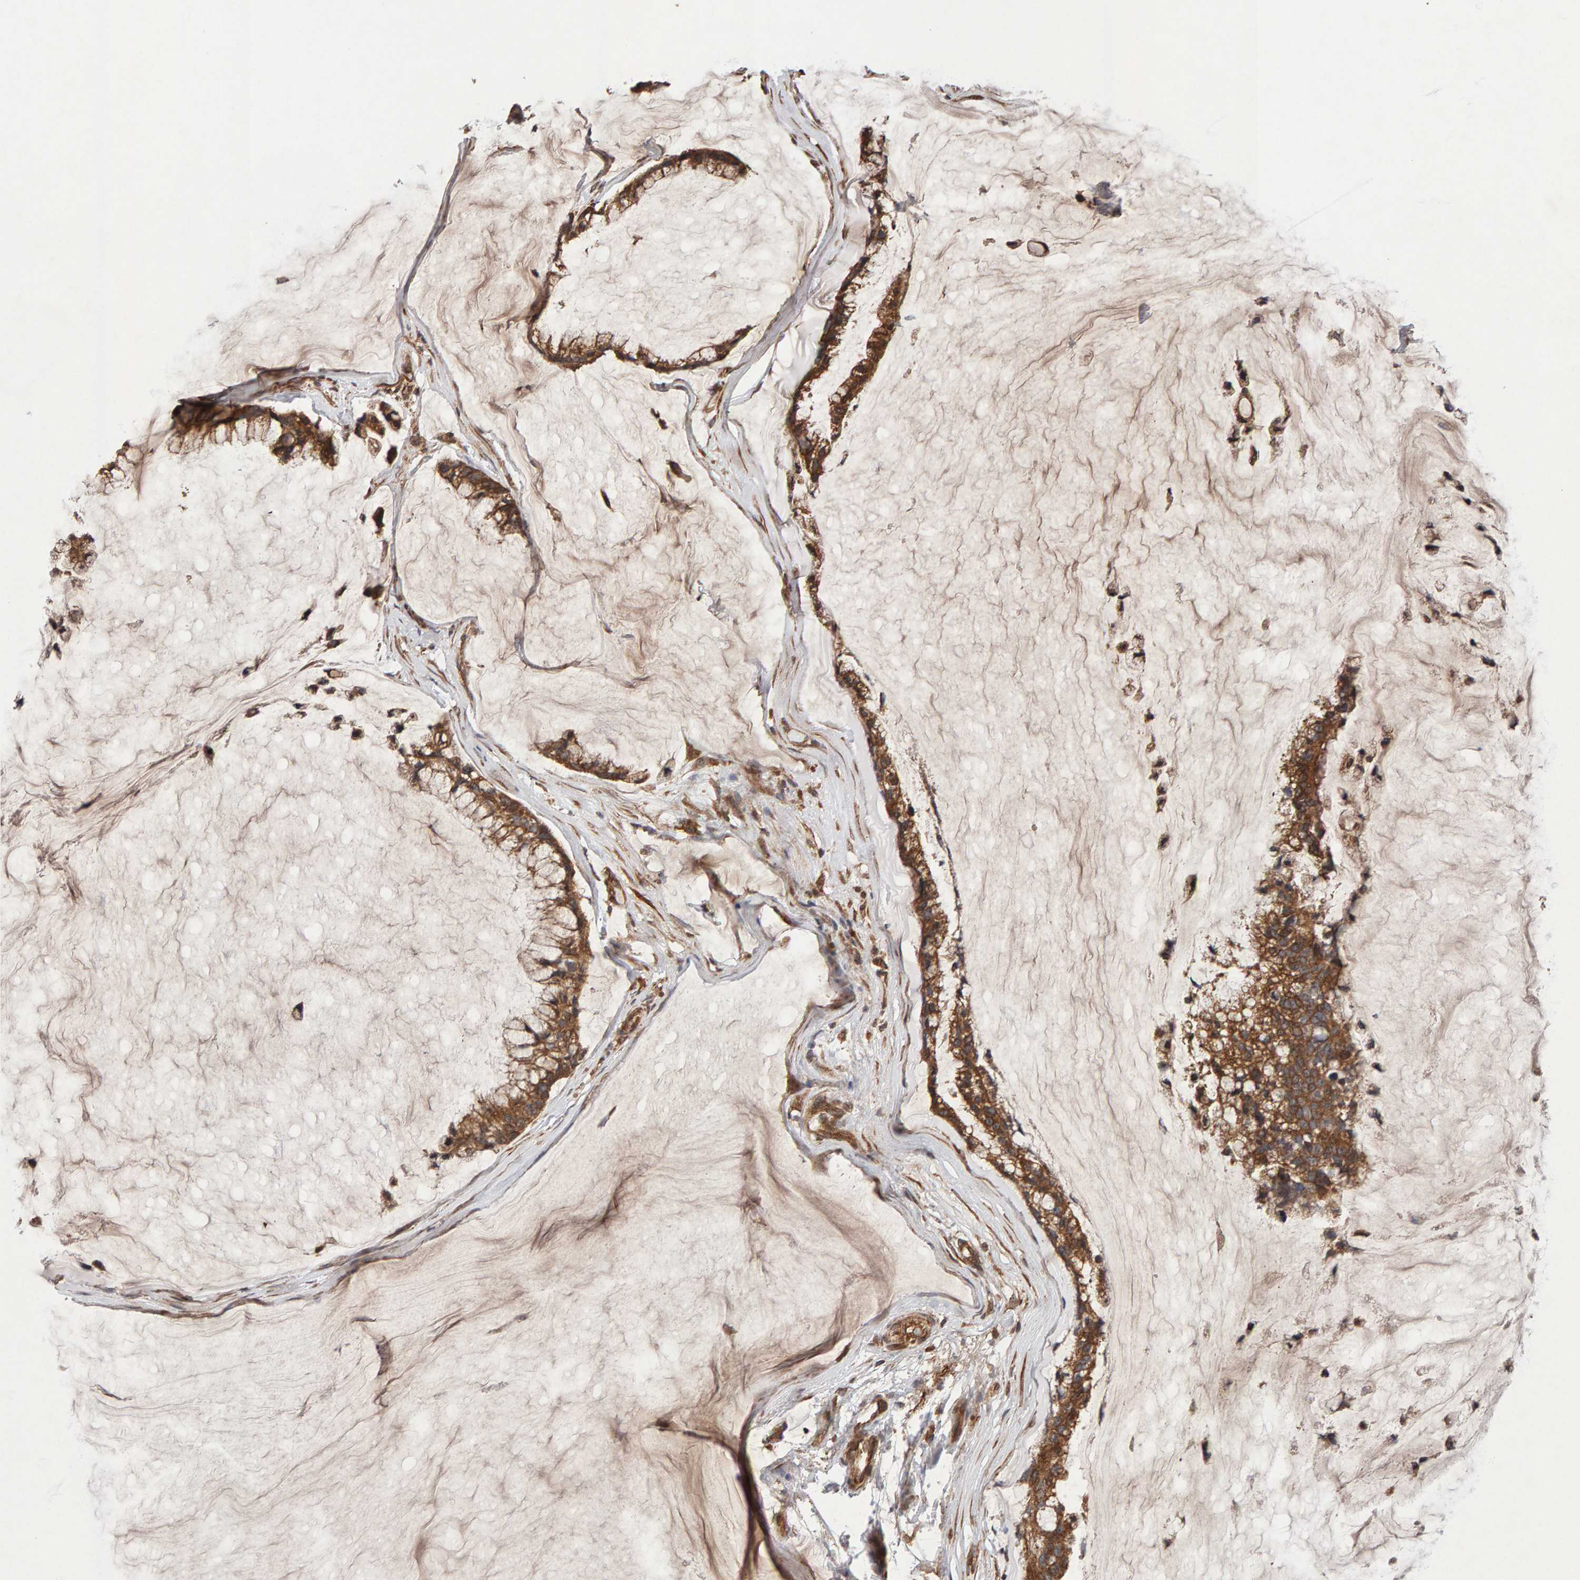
{"staining": {"intensity": "moderate", "quantity": ">75%", "location": "cytoplasmic/membranous"}, "tissue": "ovarian cancer", "cell_type": "Tumor cells", "image_type": "cancer", "snomed": [{"axis": "morphology", "description": "Cystadenocarcinoma, mucinous, NOS"}, {"axis": "topography", "description": "Ovary"}], "caption": "Tumor cells show medium levels of moderate cytoplasmic/membranous expression in approximately >75% of cells in ovarian cancer.", "gene": "LZTS1", "patient": {"sex": "female", "age": 39}}